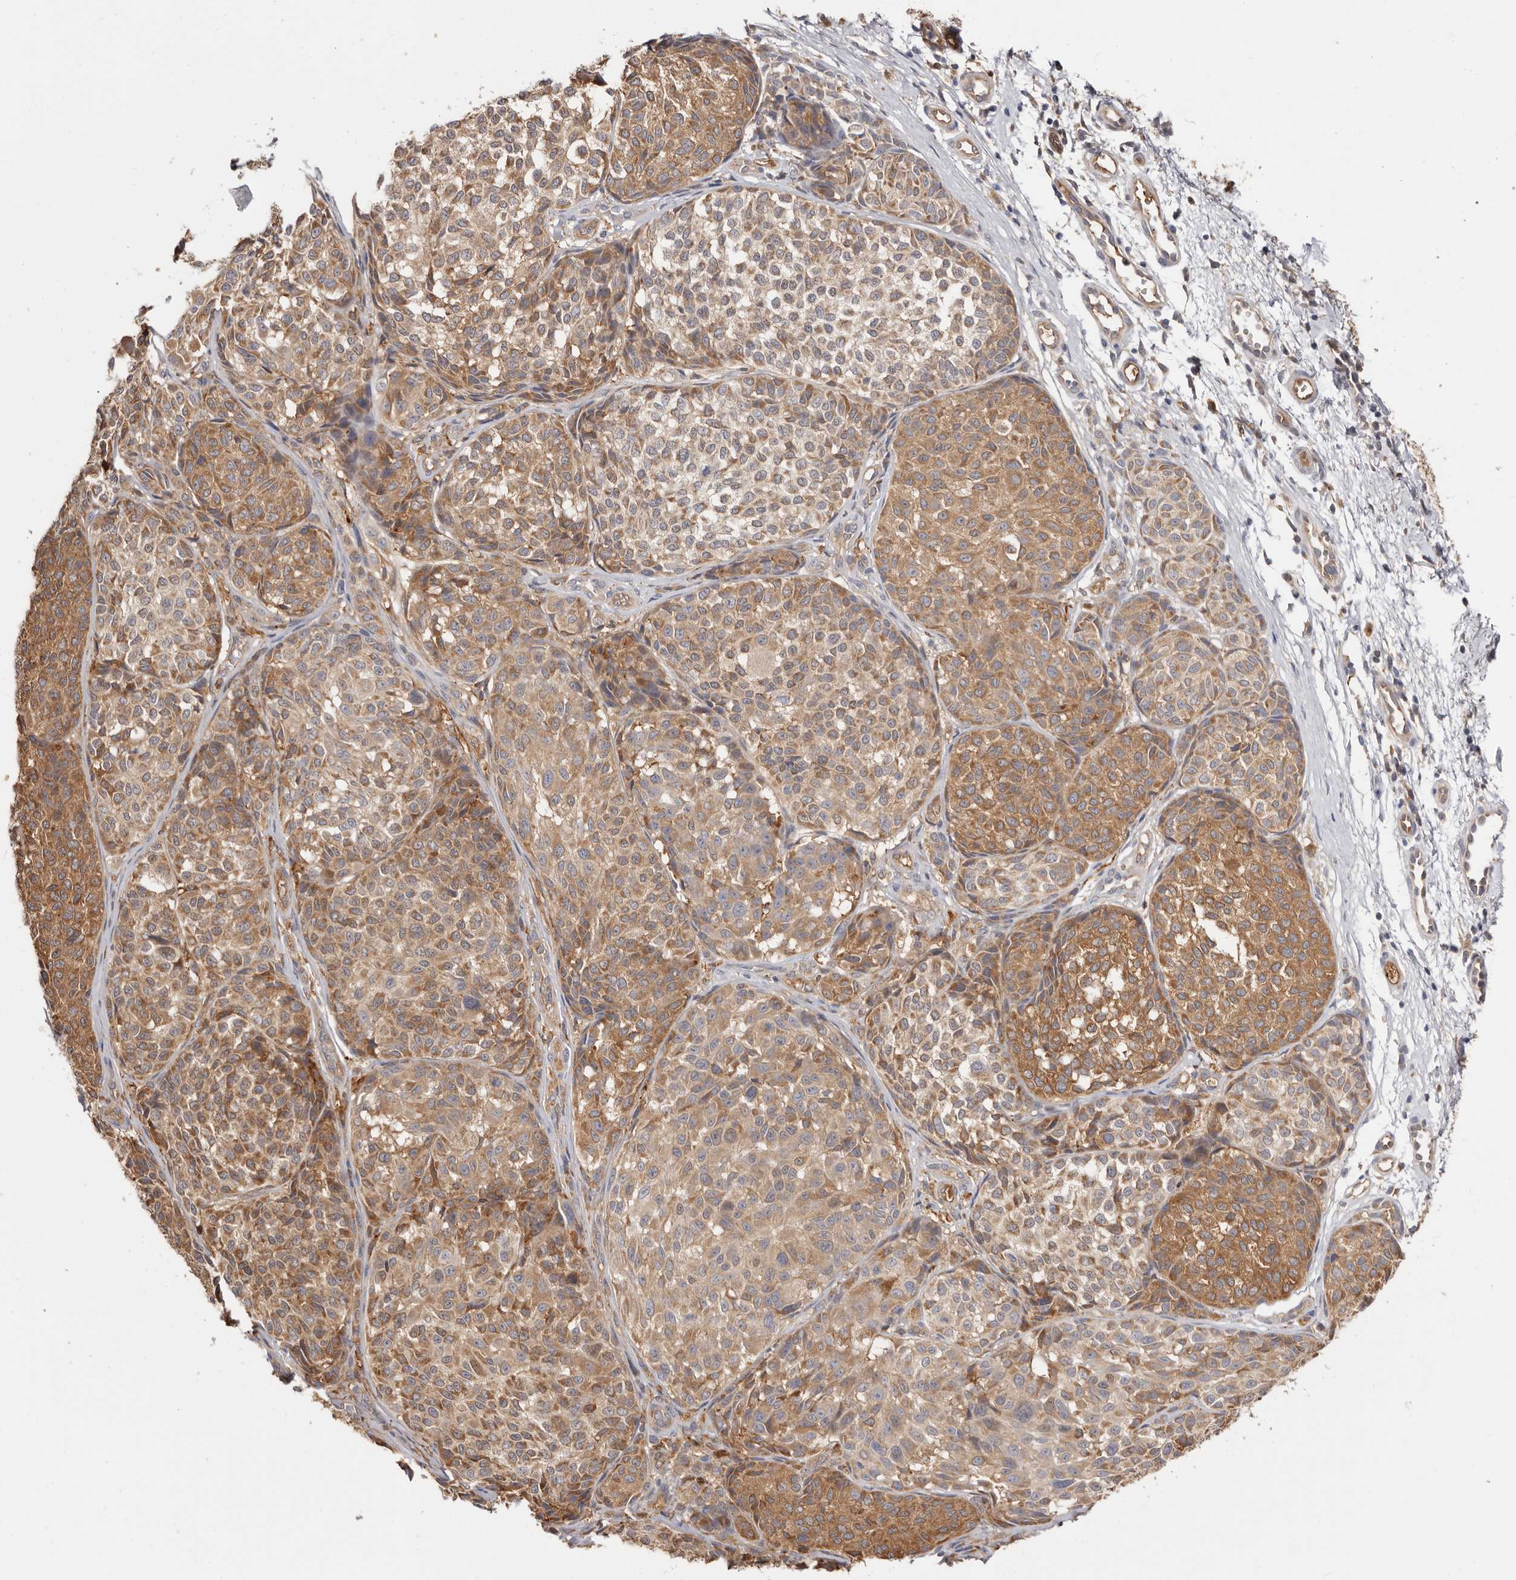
{"staining": {"intensity": "moderate", "quantity": ">75%", "location": "cytoplasmic/membranous"}, "tissue": "melanoma", "cell_type": "Tumor cells", "image_type": "cancer", "snomed": [{"axis": "morphology", "description": "Malignant melanoma, NOS"}, {"axis": "topography", "description": "Skin"}], "caption": "A brown stain labels moderate cytoplasmic/membranous staining of a protein in malignant melanoma tumor cells.", "gene": "LAP3", "patient": {"sex": "male", "age": 83}}